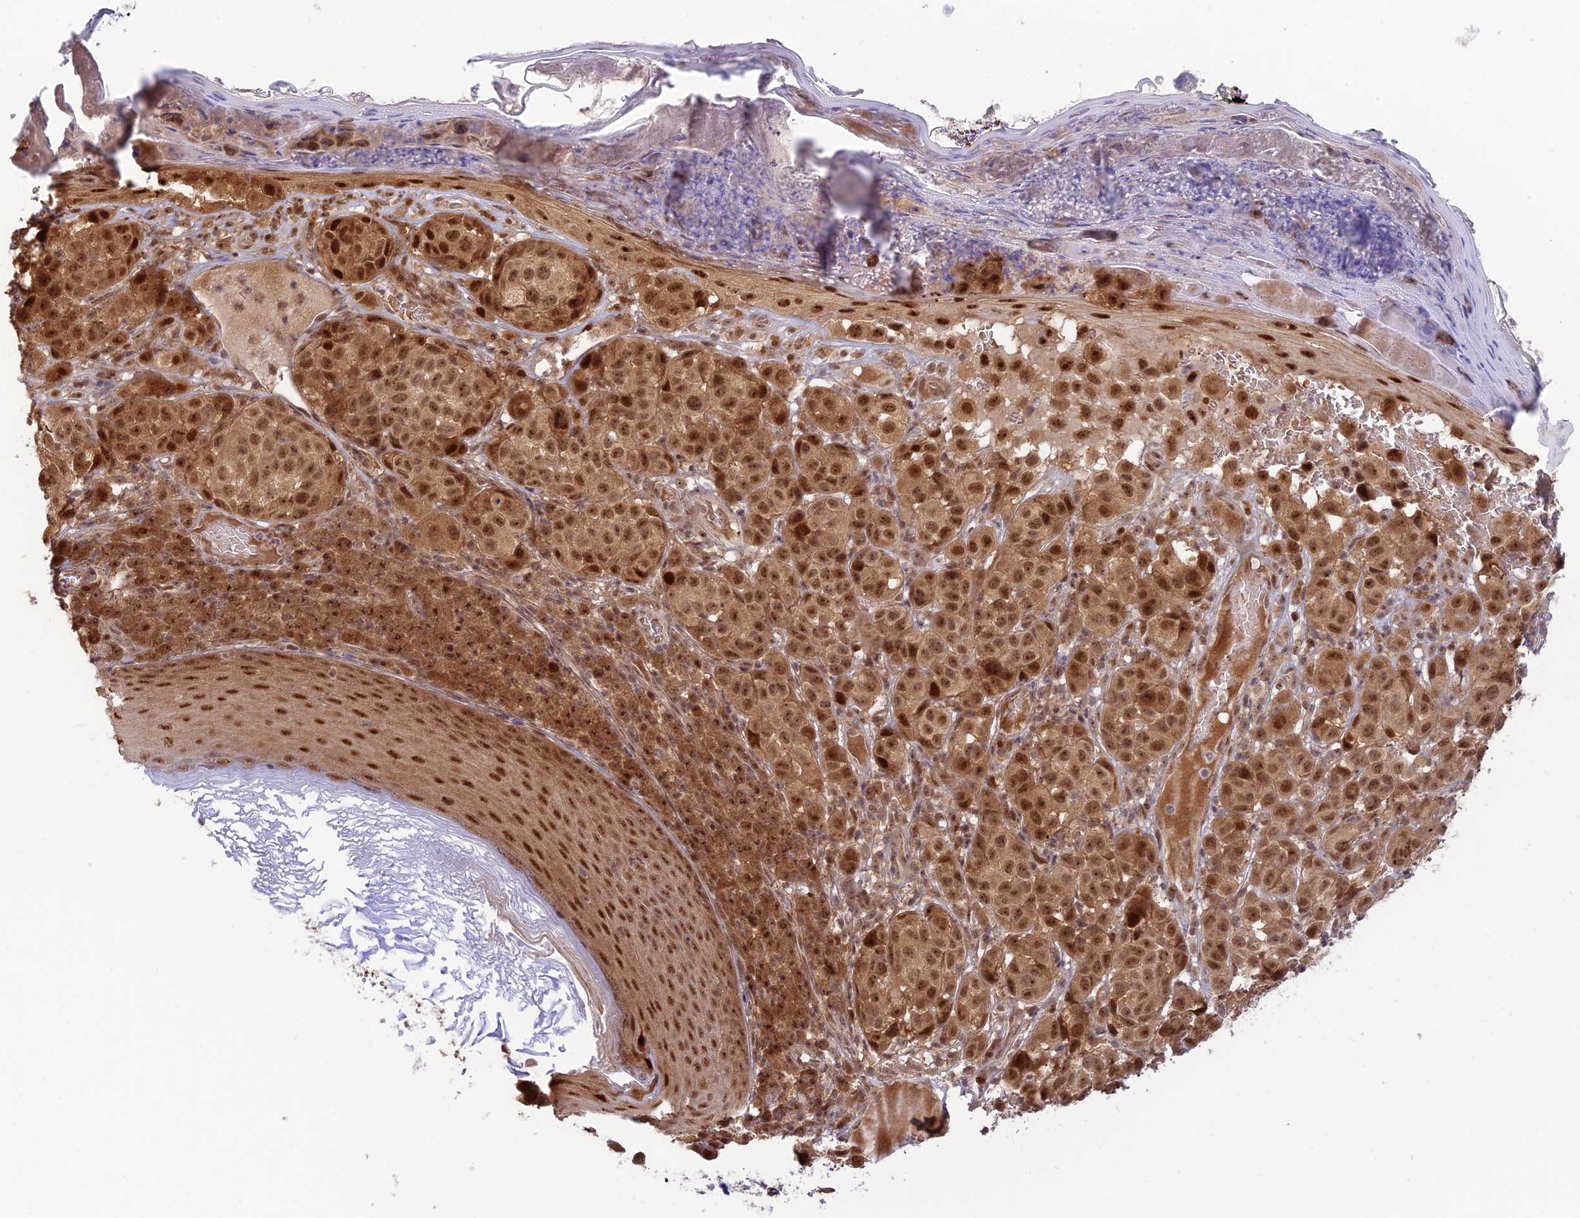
{"staining": {"intensity": "moderate", "quantity": ">75%", "location": "cytoplasmic/membranous,nuclear"}, "tissue": "melanoma", "cell_type": "Tumor cells", "image_type": "cancer", "snomed": [{"axis": "morphology", "description": "Malignant melanoma, NOS"}, {"axis": "topography", "description": "Skin"}], "caption": "Malignant melanoma was stained to show a protein in brown. There is medium levels of moderate cytoplasmic/membranous and nuclear staining in about >75% of tumor cells. (Stains: DAB (3,3'-diaminobenzidine) in brown, nuclei in blue, Microscopy: brightfield microscopy at high magnification).", "gene": "ASPDH", "patient": {"sex": "male", "age": 38}}